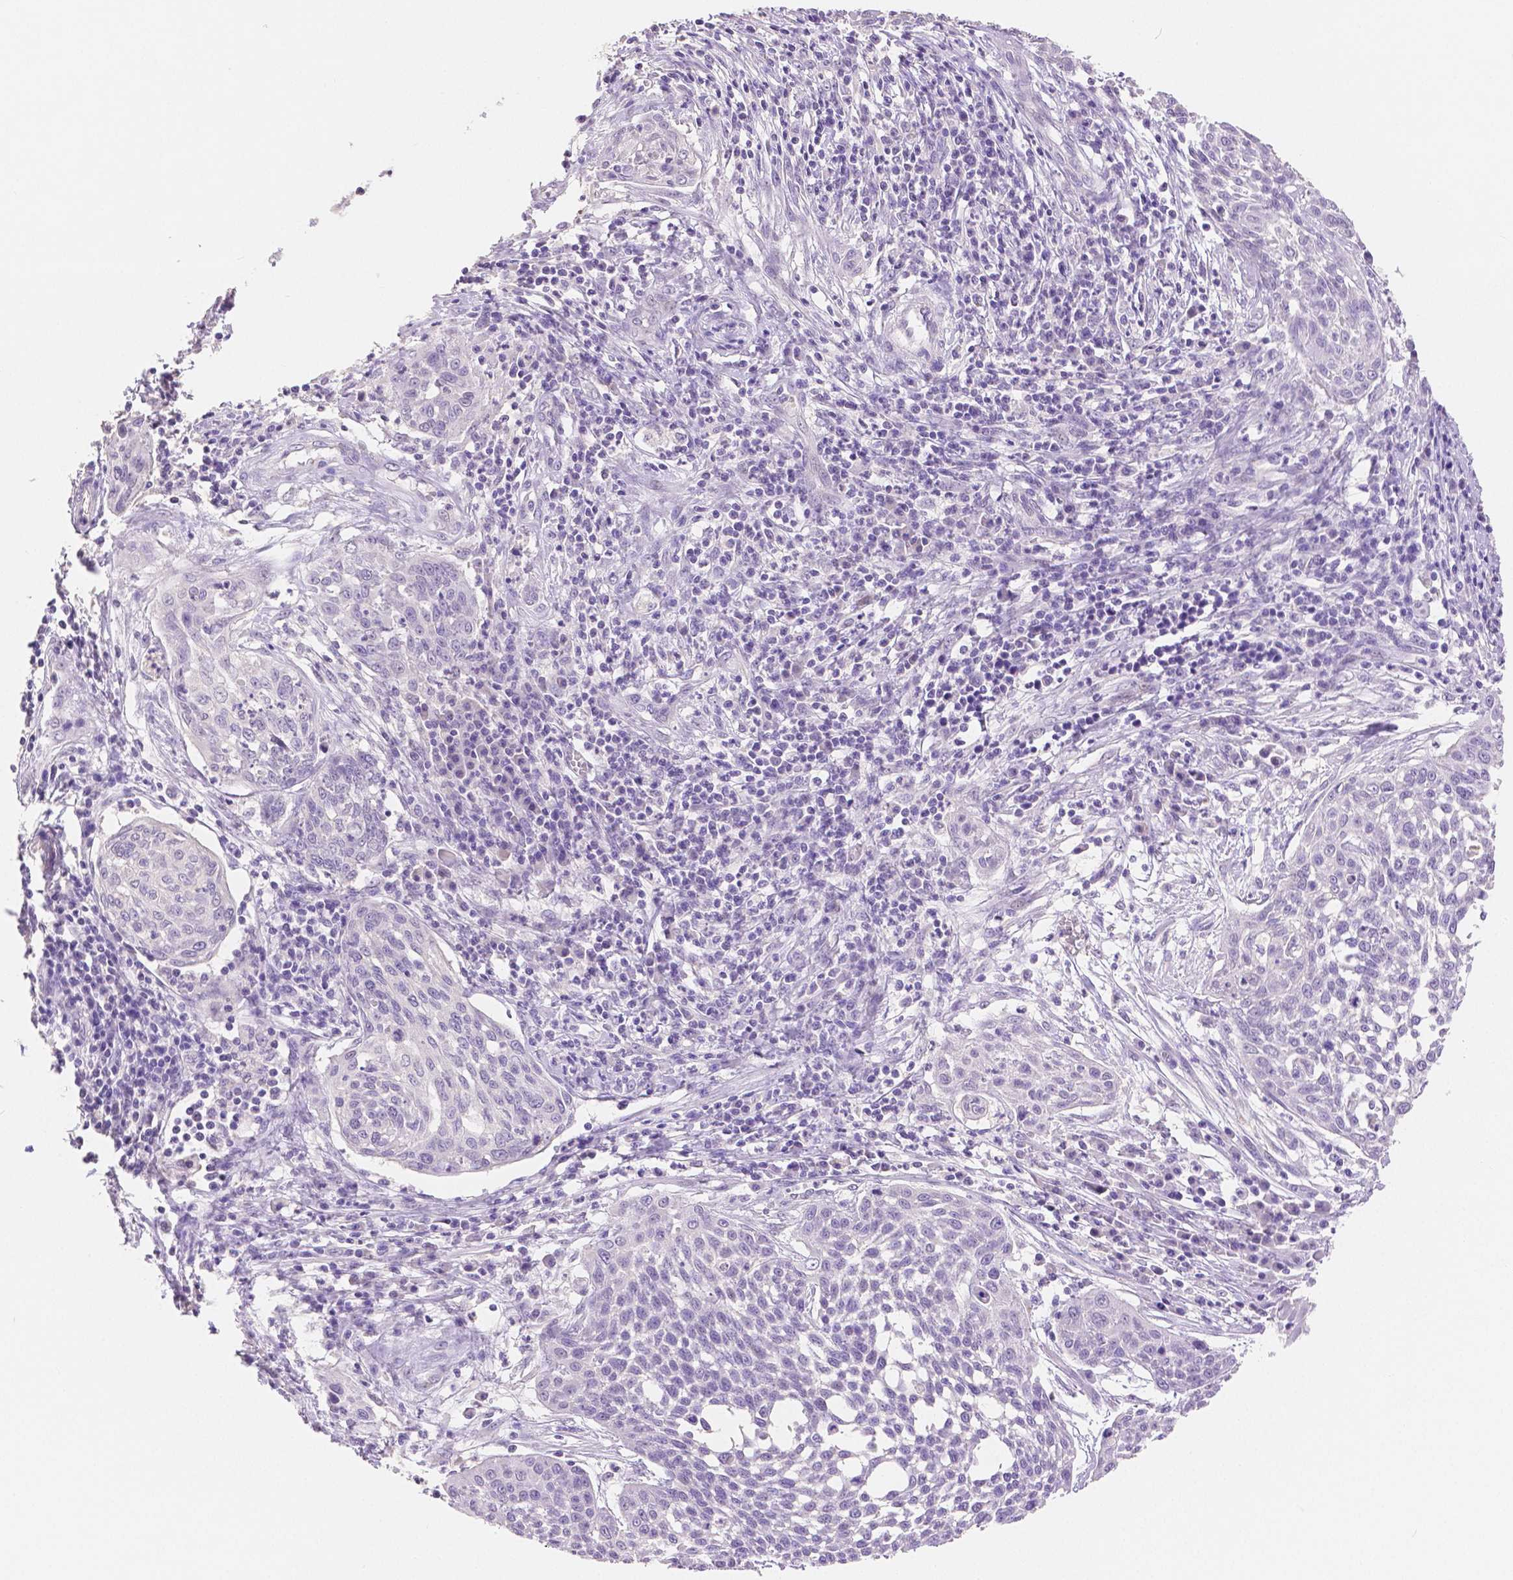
{"staining": {"intensity": "negative", "quantity": "none", "location": "none"}, "tissue": "cervical cancer", "cell_type": "Tumor cells", "image_type": "cancer", "snomed": [{"axis": "morphology", "description": "Squamous cell carcinoma, NOS"}, {"axis": "topography", "description": "Cervix"}], "caption": "IHC image of neoplastic tissue: human cervical cancer stained with DAB shows no significant protein expression in tumor cells. (IHC, brightfield microscopy, high magnification).", "gene": "HNF1B", "patient": {"sex": "female", "age": 34}}